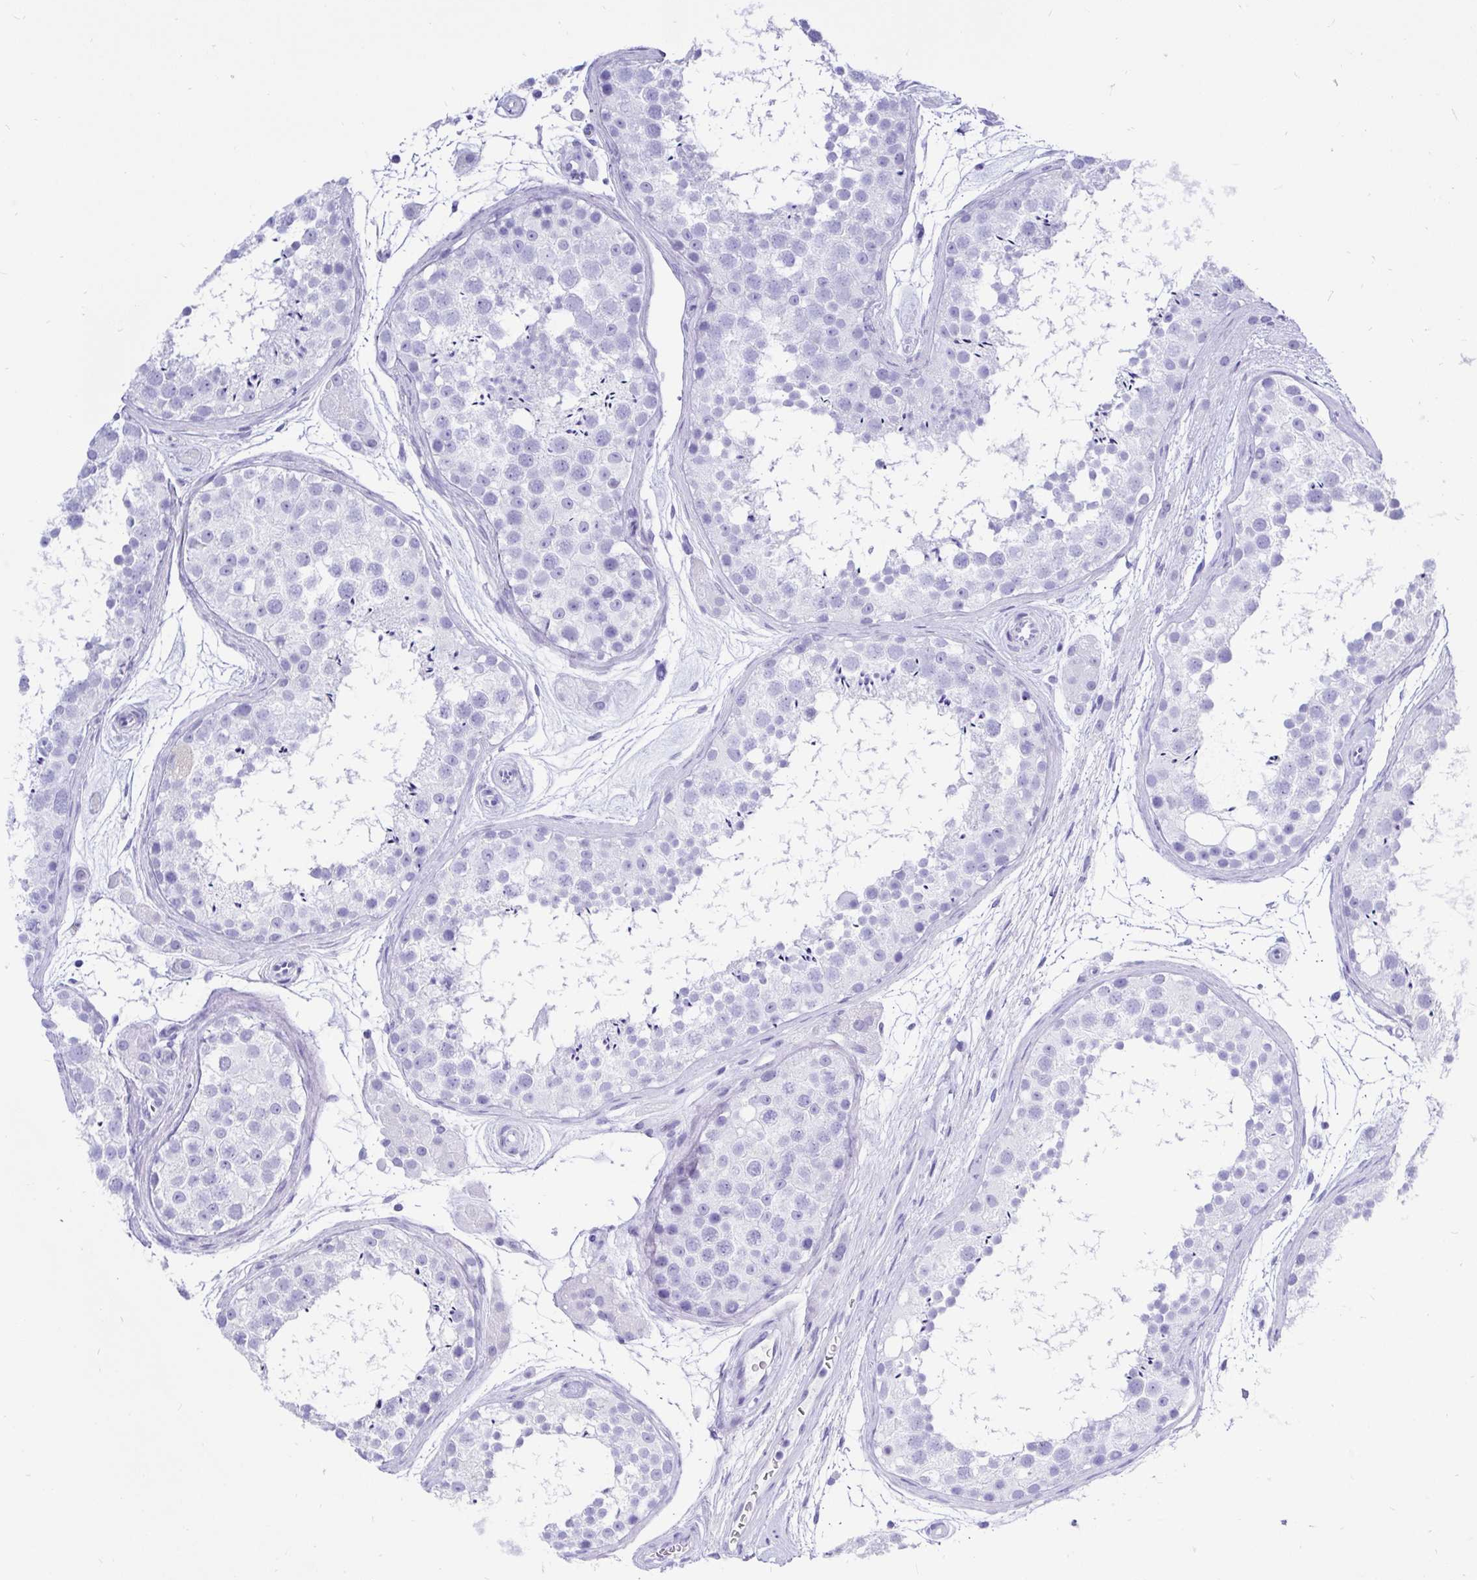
{"staining": {"intensity": "negative", "quantity": "none", "location": "none"}, "tissue": "testis", "cell_type": "Cells in seminiferous ducts", "image_type": "normal", "snomed": [{"axis": "morphology", "description": "Normal tissue, NOS"}, {"axis": "topography", "description": "Testis"}], "caption": "Cells in seminiferous ducts are negative for brown protein staining in normal testis. (DAB immunohistochemistry (IHC) visualized using brightfield microscopy, high magnification).", "gene": "KRT13", "patient": {"sex": "male", "age": 41}}